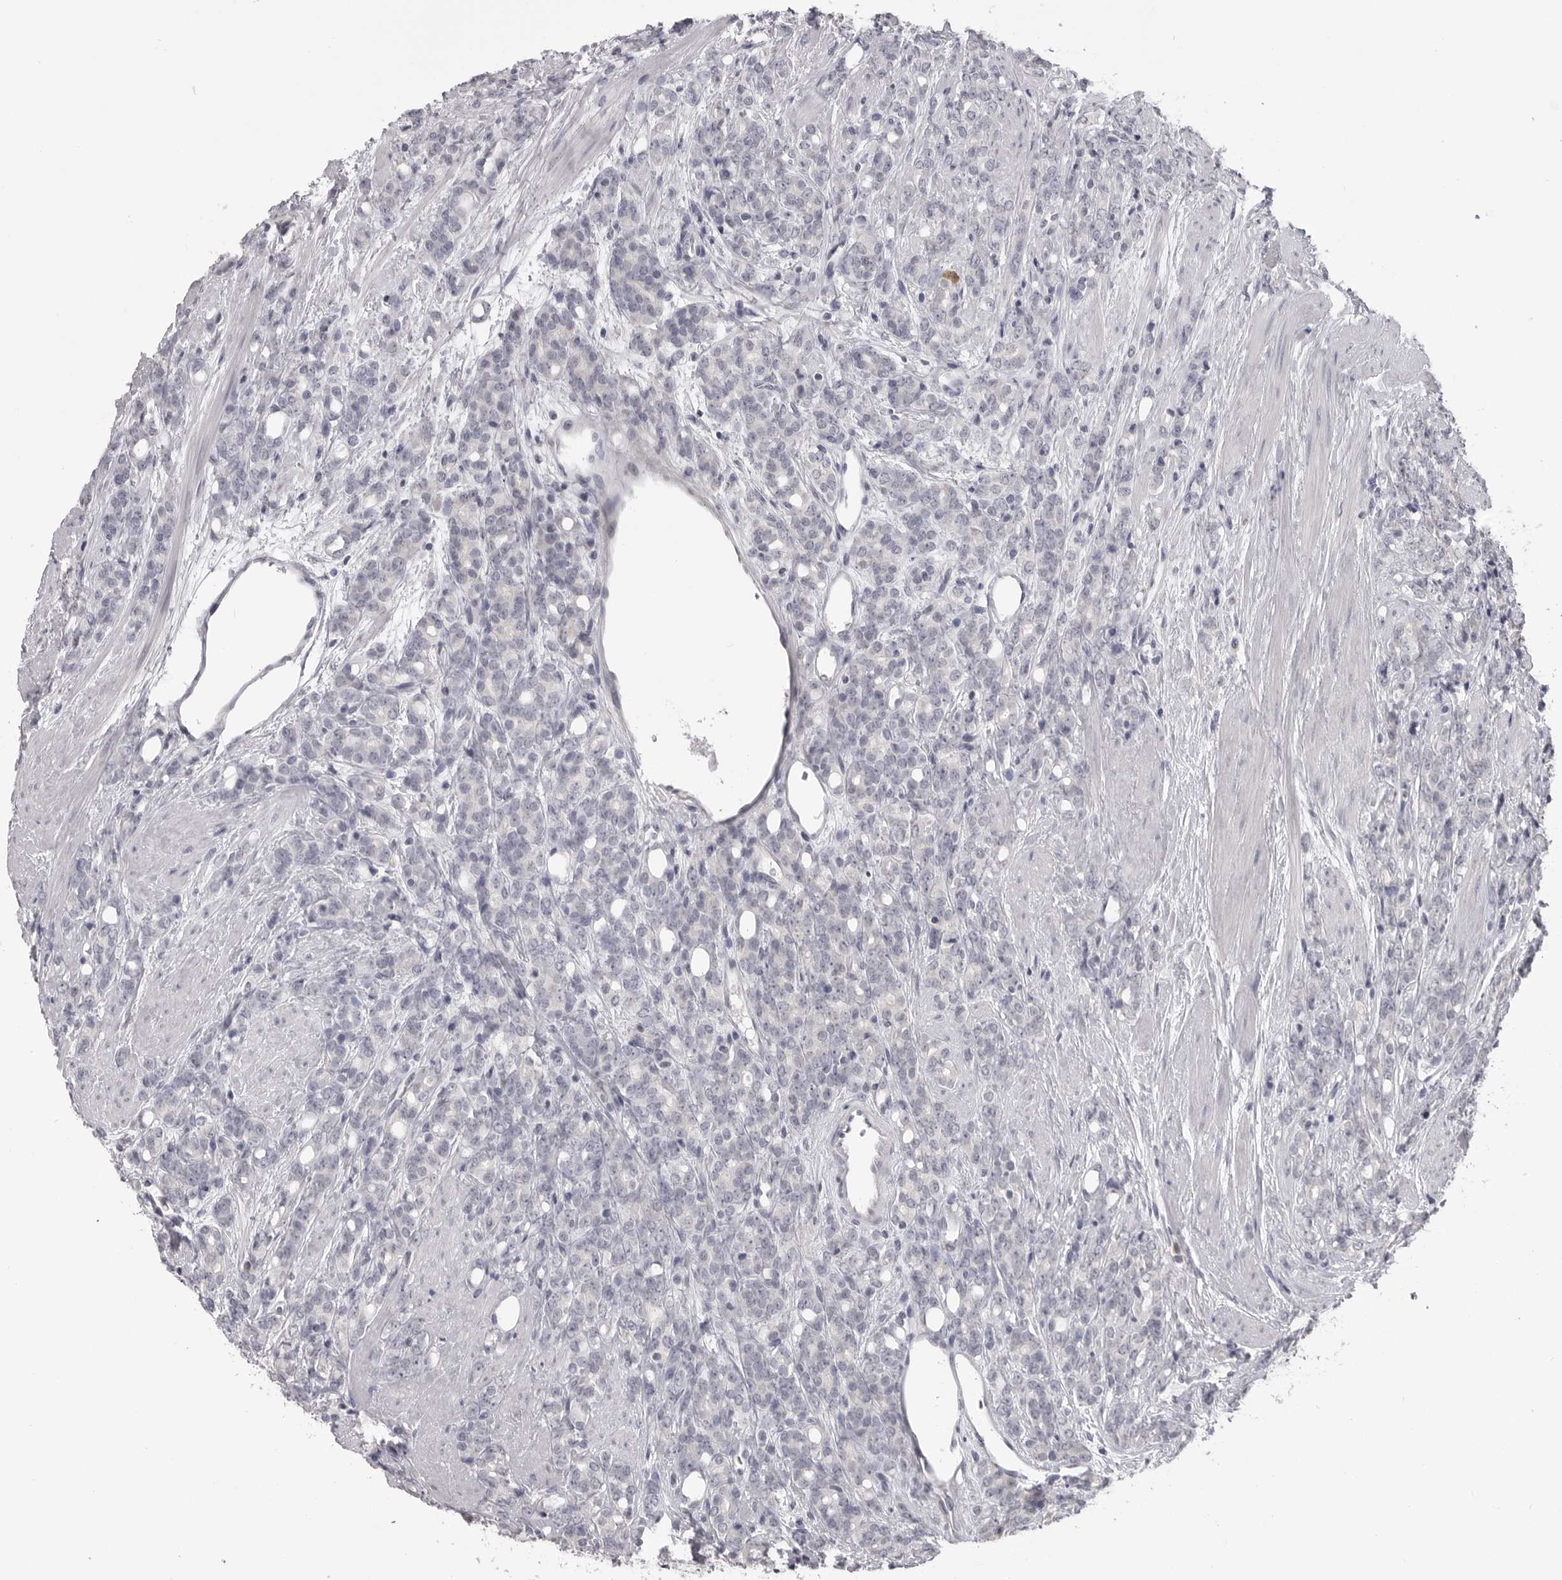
{"staining": {"intensity": "negative", "quantity": "none", "location": "none"}, "tissue": "prostate cancer", "cell_type": "Tumor cells", "image_type": "cancer", "snomed": [{"axis": "morphology", "description": "Adenocarcinoma, High grade"}, {"axis": "topography", "description": "Prostate"}], "caption": "This micrograph is of high-grade adenocarcinoma (prostate) stained with immunohistochemistry to label a protein in brown with the nuclei are counter-stained blue. There is no expression in tumor cells. (Brightfield microscopy of DAB immunohistochemistry (IHC) at high magnification).", "gene": "GPN2", "patient": {"sex": "male", "age": 62}}